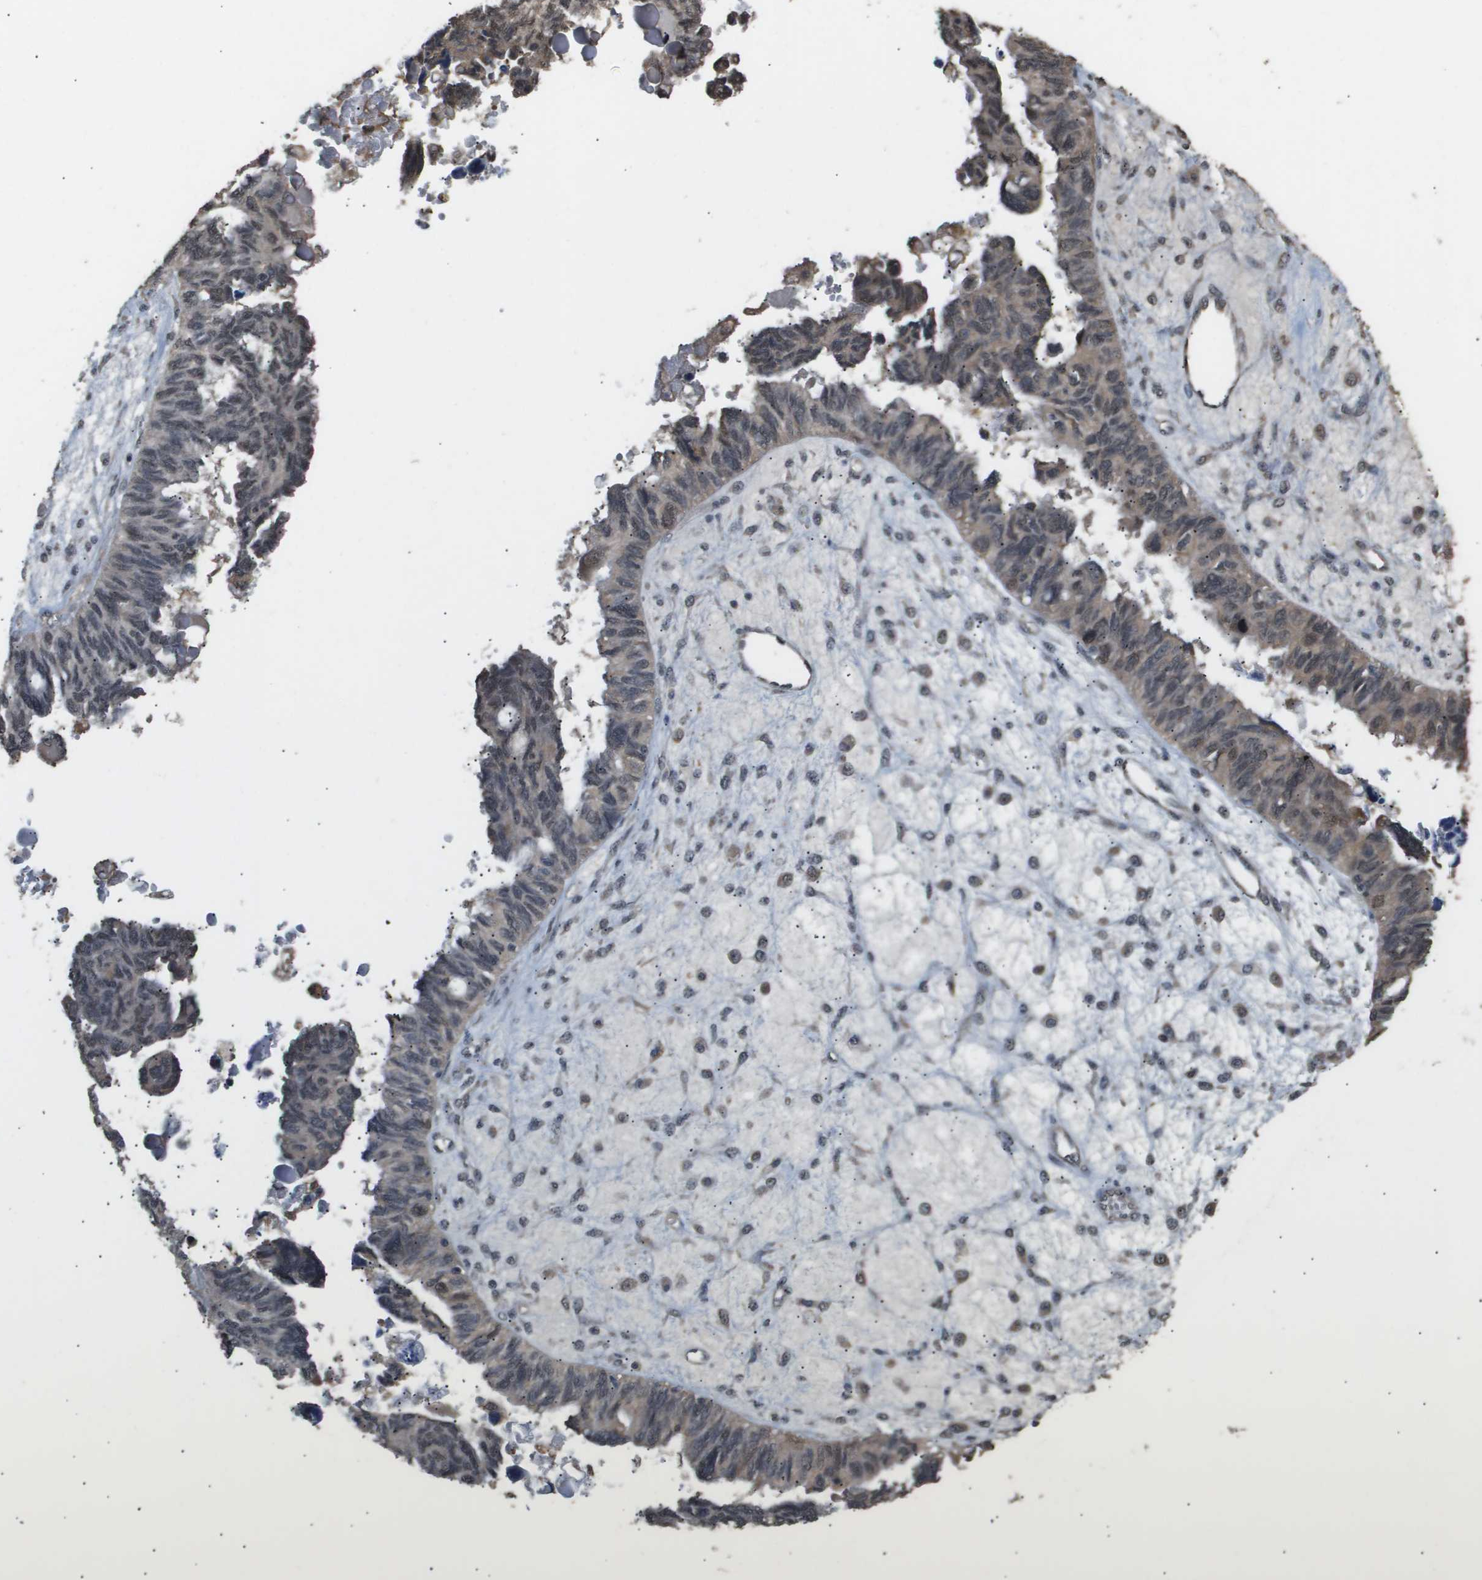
{"staining": {"intensity": "weak", "quantity": ">75%", "location": "cytoplasmic/membranous,nuclear"}, "tissue": "ovarian cancer", "cell_type": "Tumor cells", "image_type": "cancer", "snomed": [{"axis": "morphology", "description": "Cystadenocarcinoma, serous, NOS"}, {"axis": "topography", "description": "Ovary"}], "caption": "High-magnification brightfield microscopy of serous cystadenocarcinoma (ovarian) stained with DAB (brown) and counterstained with hematoxylin (blue). tumor cells exhibit weak cytoplasmic/membranous and nuclear expression is appreciated in approximately>75% of cells.", "gene": "ING1", "patient": {"sex": "female", "age": 79}}